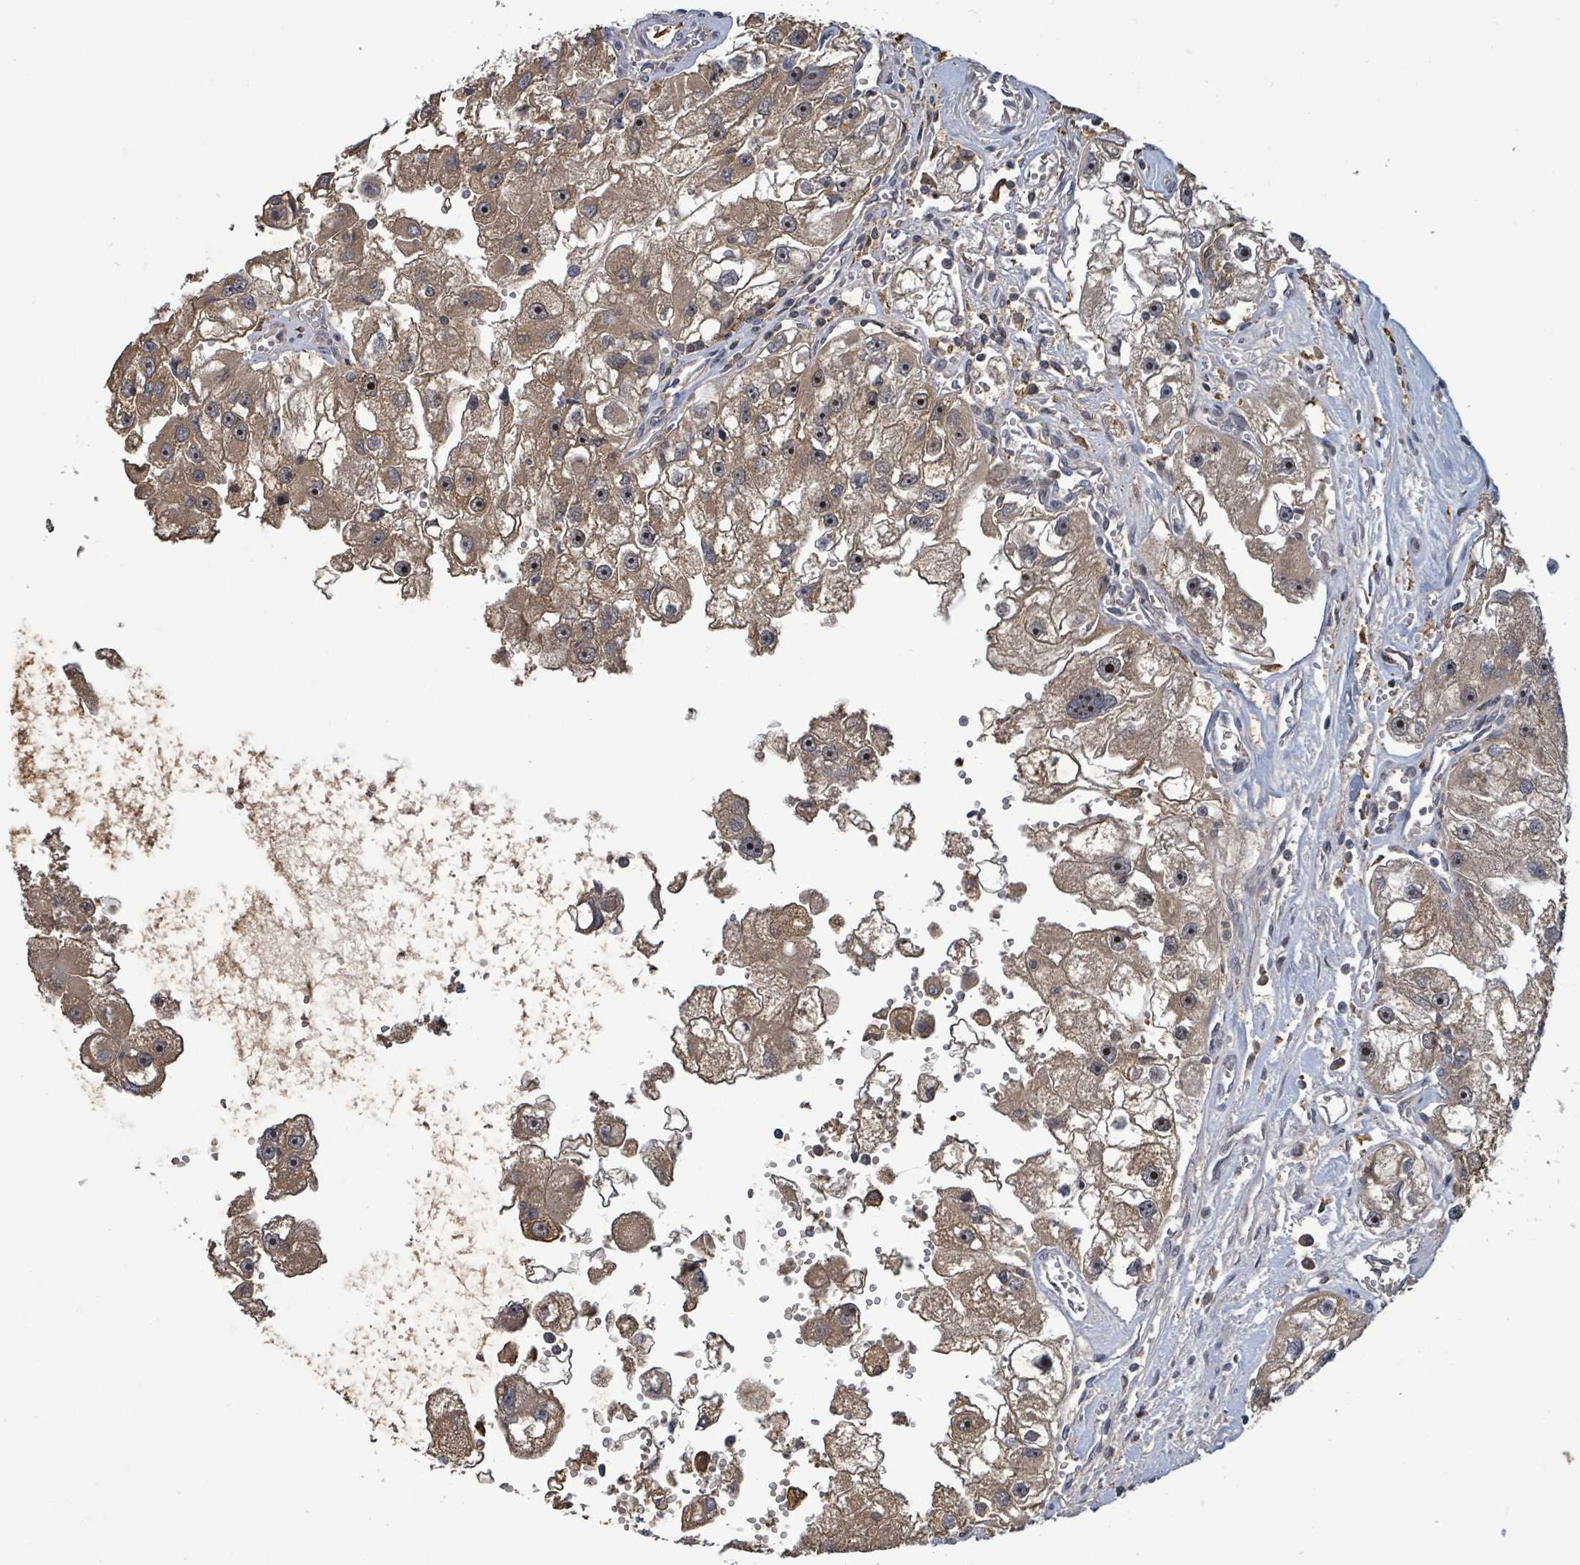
{"staining": {"intensity": "moderate", "quantity": ">75%", "location": "cytoplasmic/membranous,nuclear"}, "tissue": "renal cancer", "cell_type": "Tumor cells", "image_type": "cancer", "snomed": [{"axis": "morphology", "description": "Adenocarcinoma, NOS"}, {"axis": "topography", "description": "Kidney"}], "caption": "Renal cancer tissue demonstrates moderate cytoplasmic/membranous and nuclear expression in approximately >75% of tumor cells, visualized by immunohistochemistry. The staining was performed using DAB to visualize the protein expression in brown, while the nuclei were stained in blue with hematoxylin (Magnification: 20x).", "gene": "FBXO6", "patient": {"sex": "male", "age": 63}}